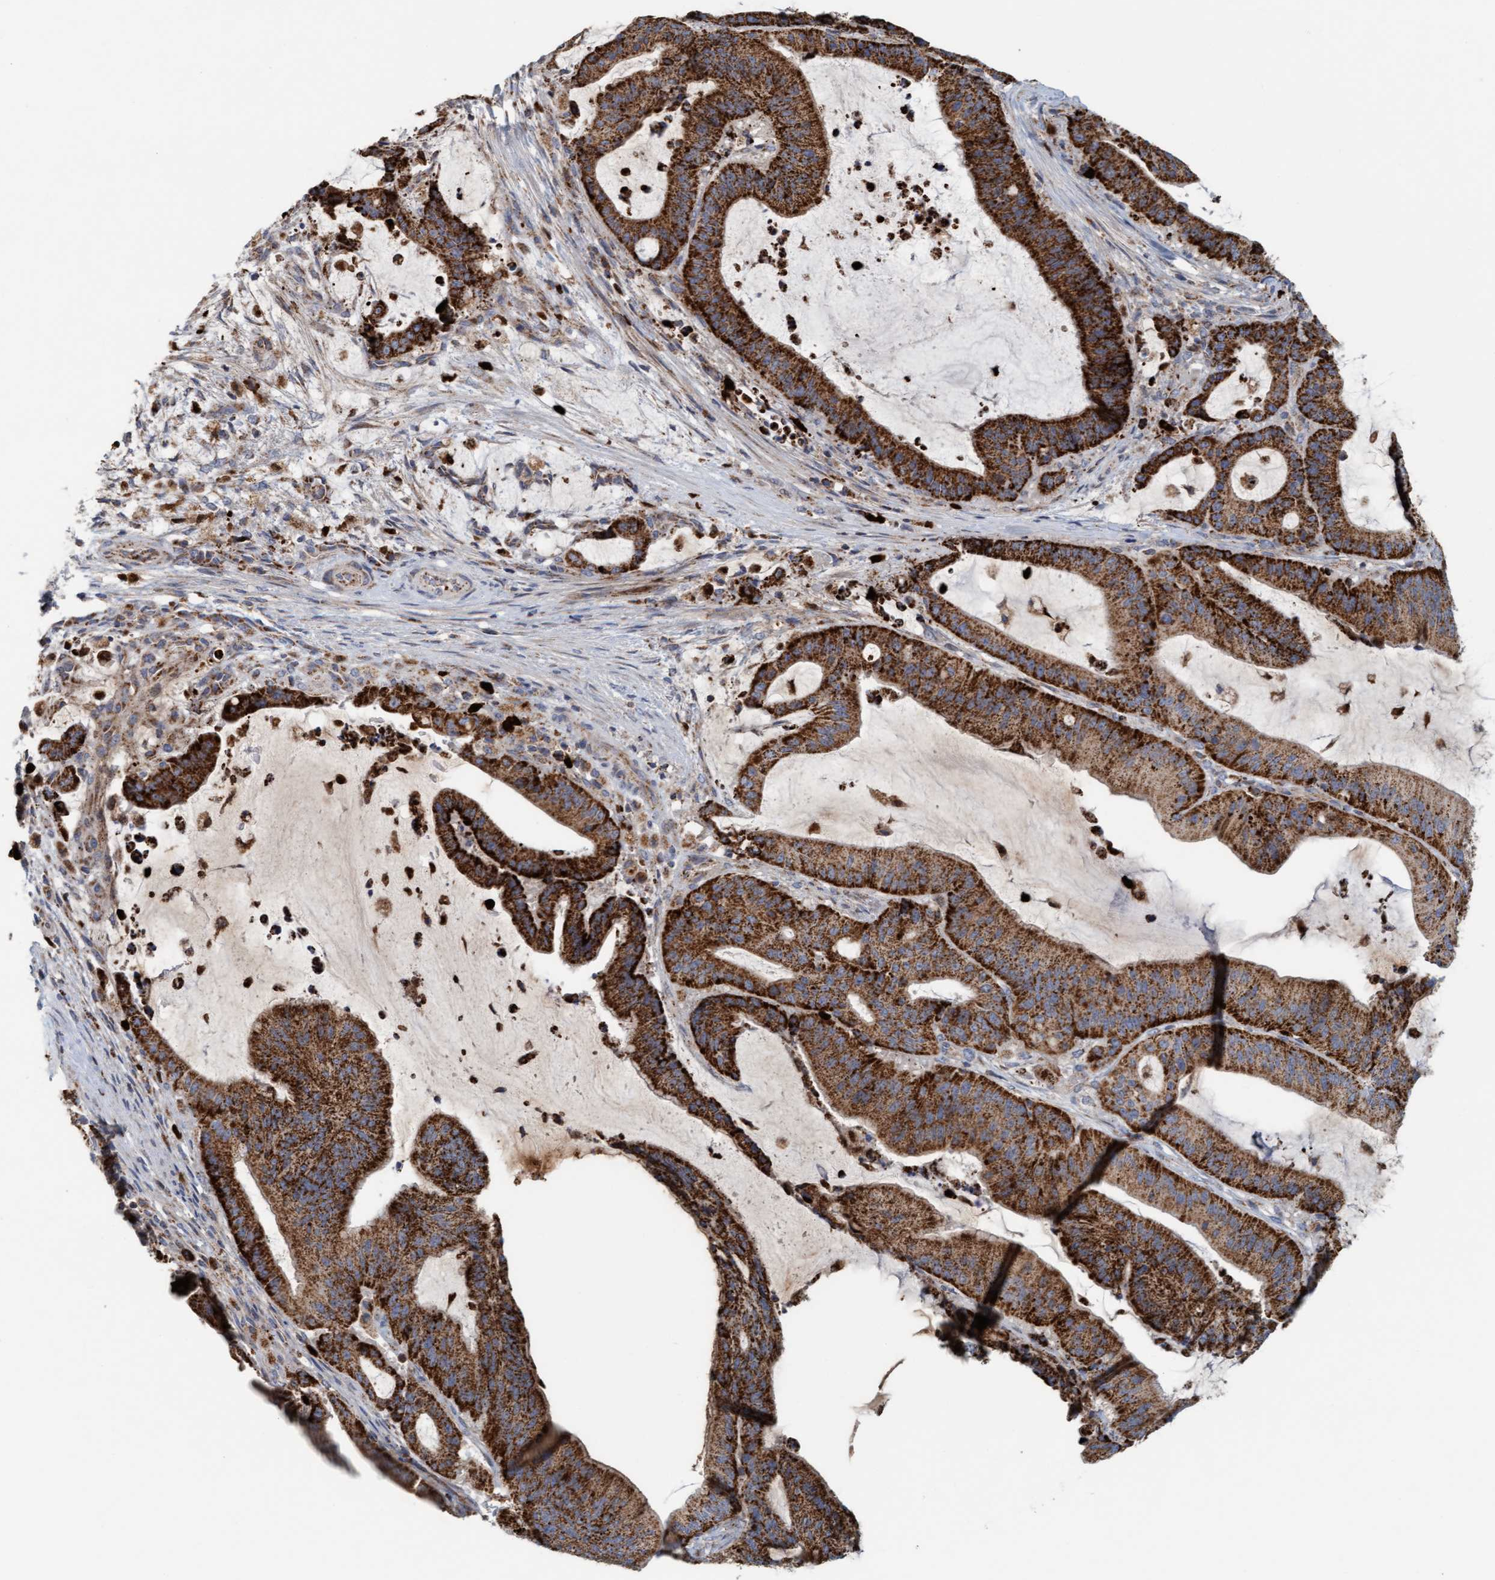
{"staining": {"intensity": "strong", "quantity": ">75%", "location": "cytoplasmic/membranous"}, "tissue": "liver cancer", "cell_type": "Tumor cells", "image_type": "cancer", "snomed": [{"axis": "morphology", "description": "Normal tissue, NOS"}, {"axis": "morphology", "description": "Cholangiocarcinoma"}, {"axis": "topography", "description": "Liver"}, {"axis": "topography", "description": "Peripheral nerve tissue"}], "caption": "Immunohistochemical staining of human liver cancer (cholangiocarcinoma) reveals high levels of strong cytoplasmic/membranous staining in approximately >75% of tumor cells.", "gene": "B9D1", "patient": {"sex": "female", "age": 73}}